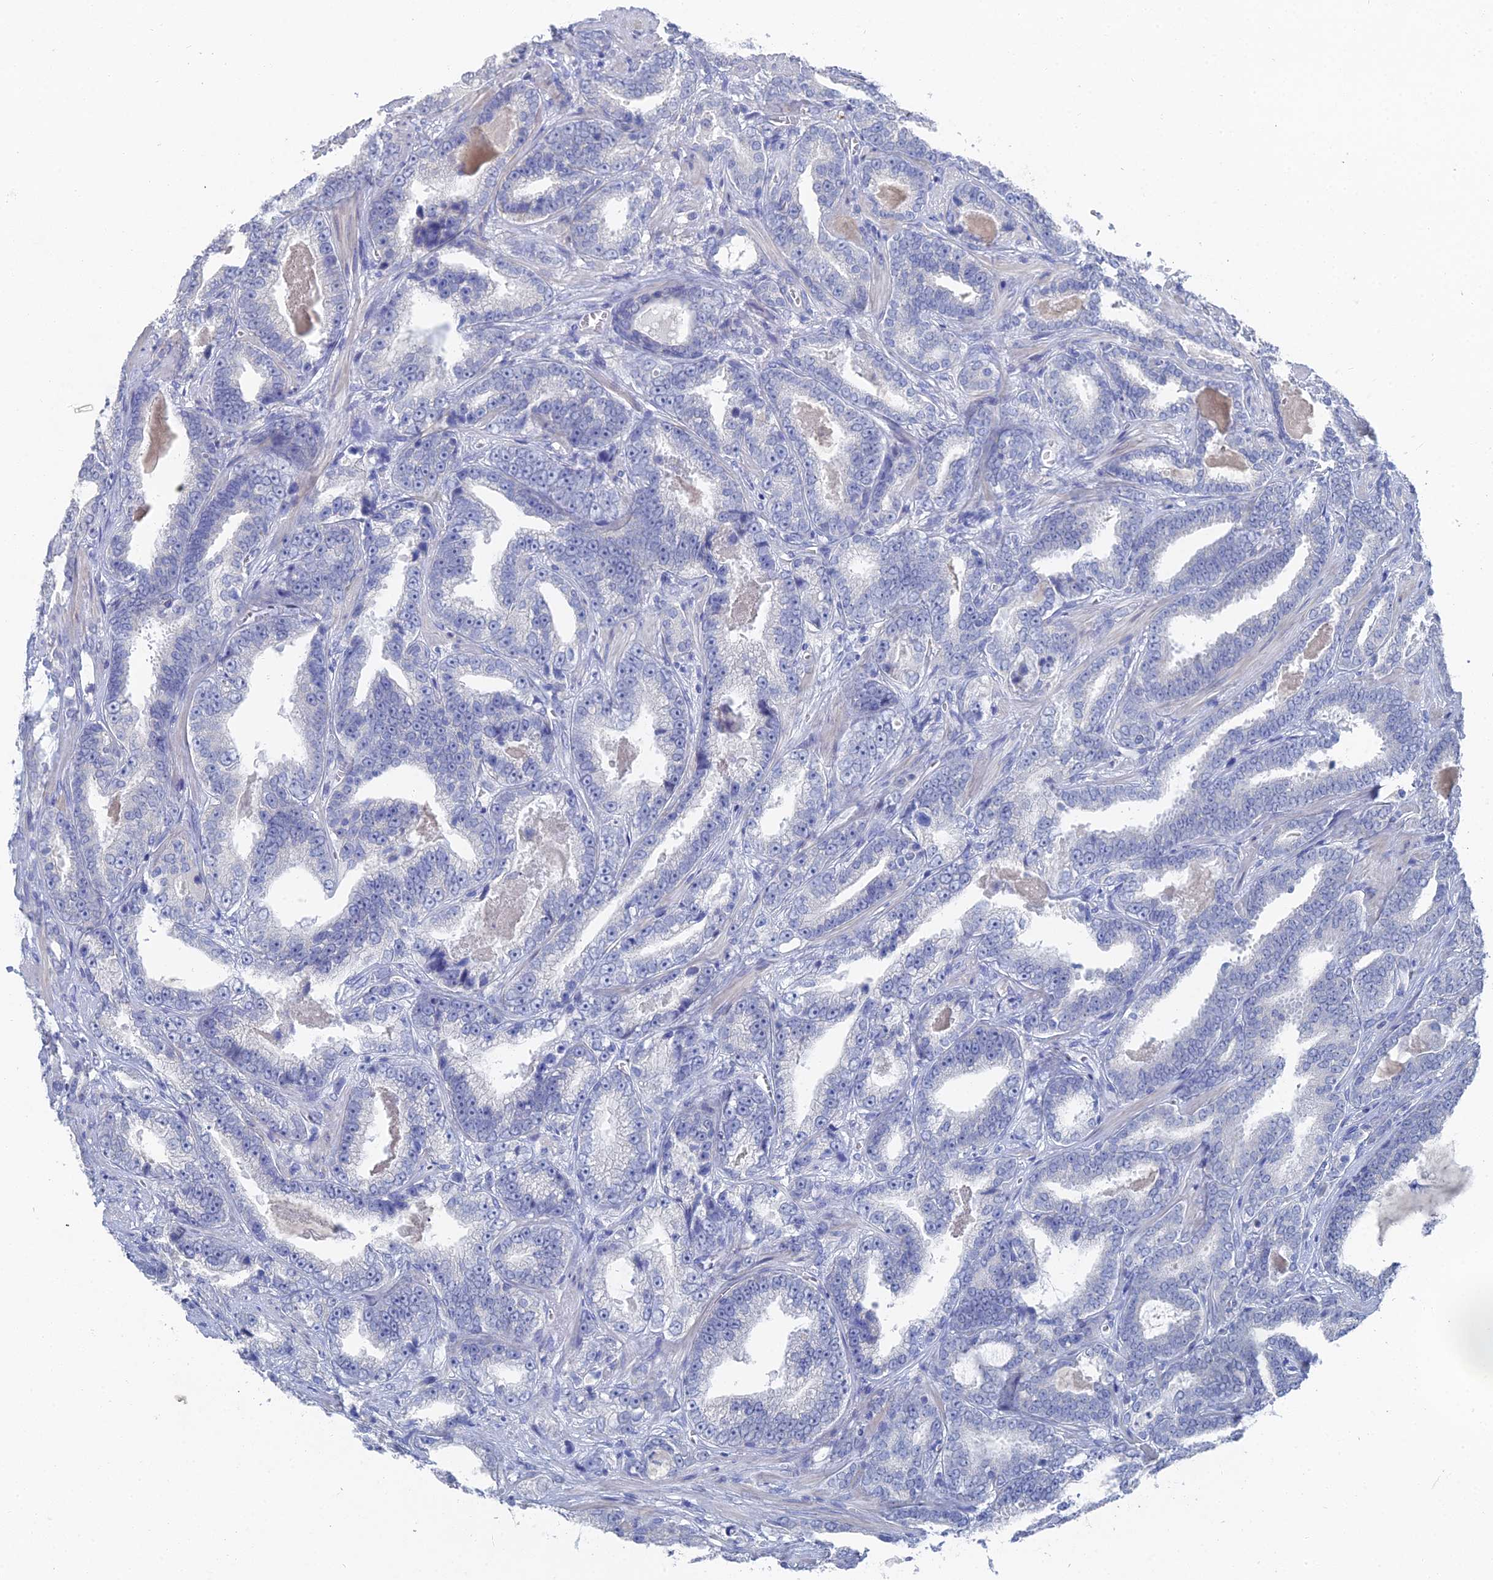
{"staining": {"intensity": "negative", "quantity": "none", "location": "none"}, "tissue": "prostate cancer", "cell_type": "Tumor cells", "image_type": "cancer", "snomed": [{"axis": "morphology", "description": "Adenocarcinoma, High grade"}, {"axis": "topography", "description": "Prostate and seminal vesicle, NOS"}], "caption": "Immunohistochemistry (IHC) image of prostate high-grade adenocarcinoma stained for a protein (brown), which displays no expression in tumor cells.", "gene": "GFAP", "patient": {"sex": "male", "age": 67}}